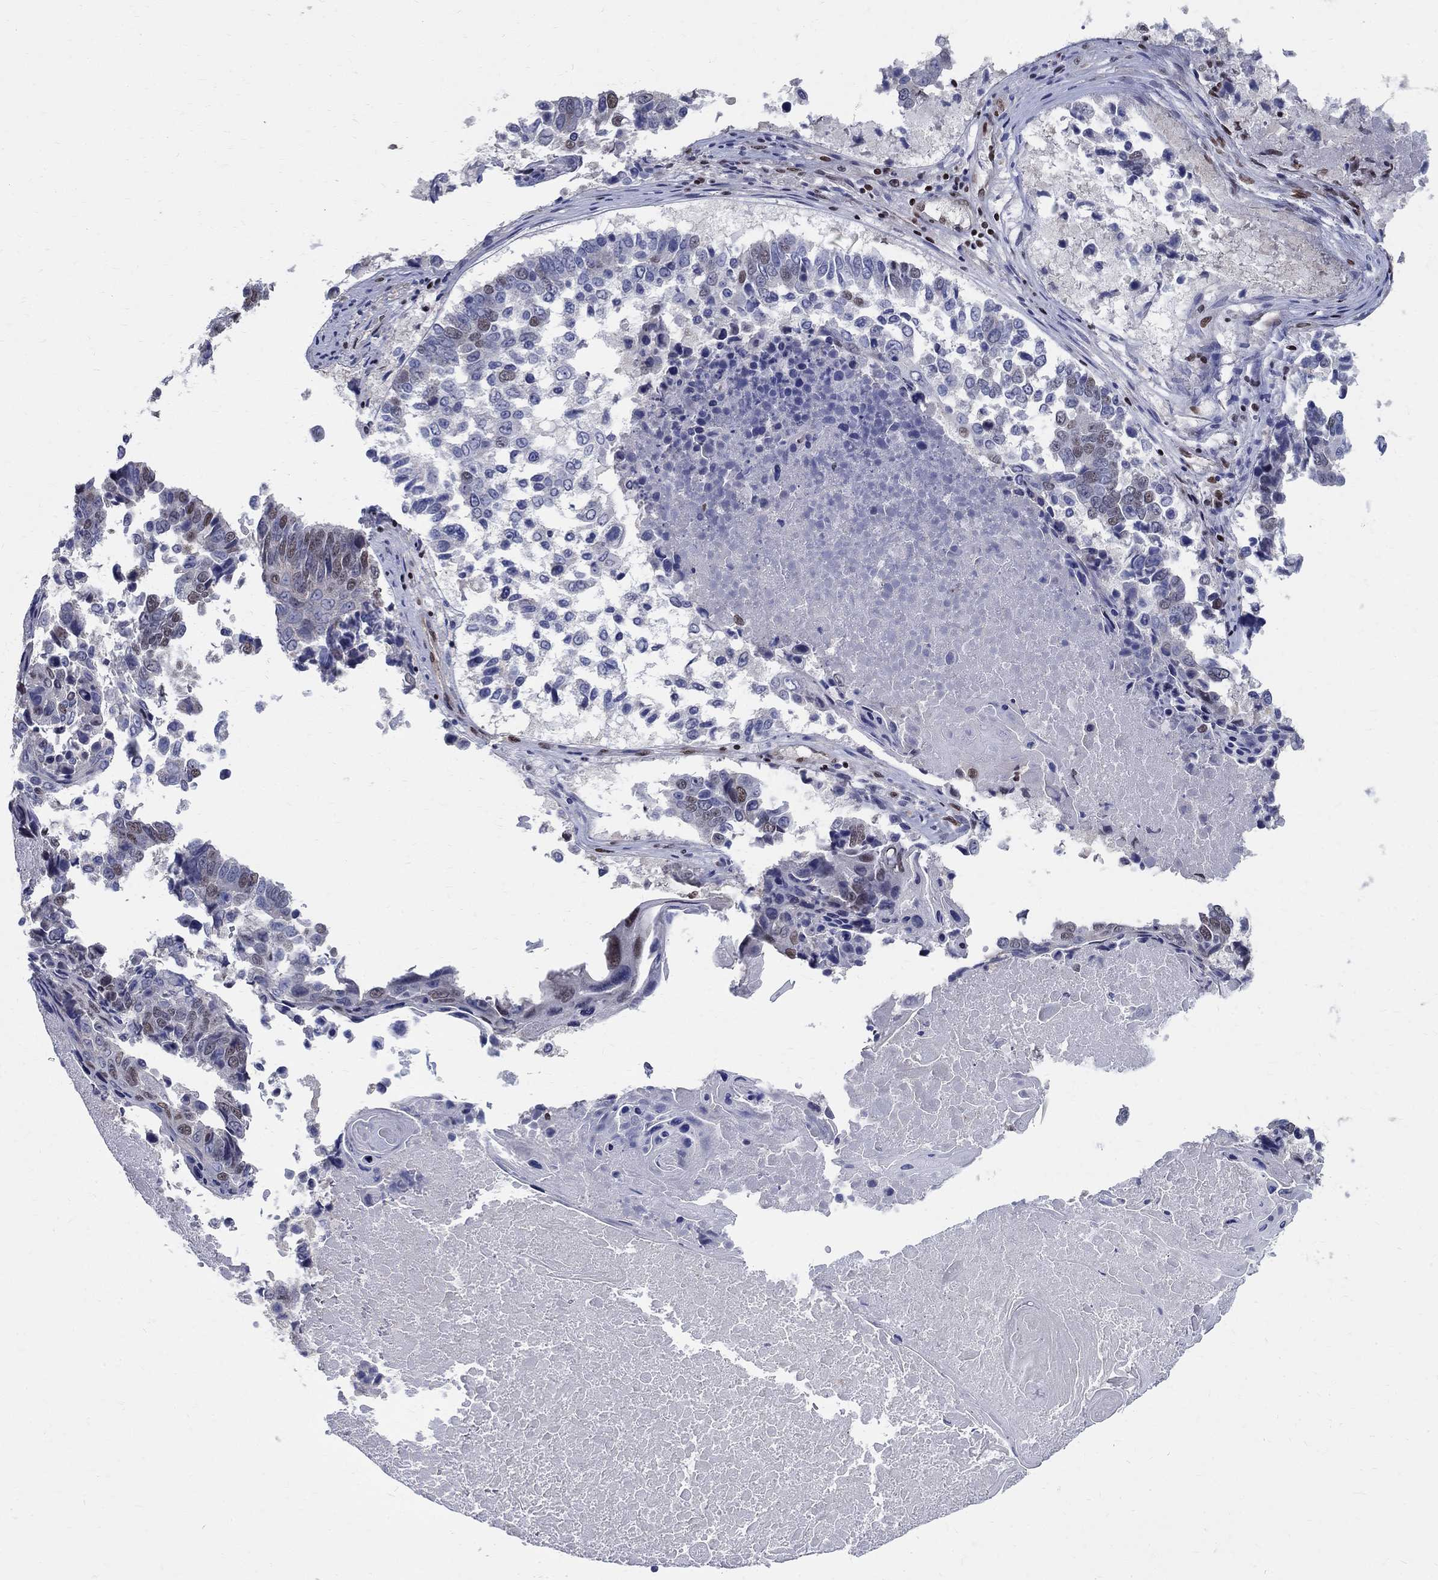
{"staining": {"intensity": "weak", "quantity": "25%-75%", "location": "nuclear"}, "tissue": "lung cancer", "cell_type": "Tumor cells", "image_type": "cancer", "snomed": [{"axis": "morphology", "description": "Squamous cell carcinoma, NOS"}, {"axis": "topography", "description": "Lung"}], "caption": "Squamous cell carcinoma (lung) tissue displays weak nuclear expression in approximately 25%-75% of tumor cells Nuclei are stained in blue.", "gene": "FBXO16", "patient": {"sex": "male", "age": 73}}